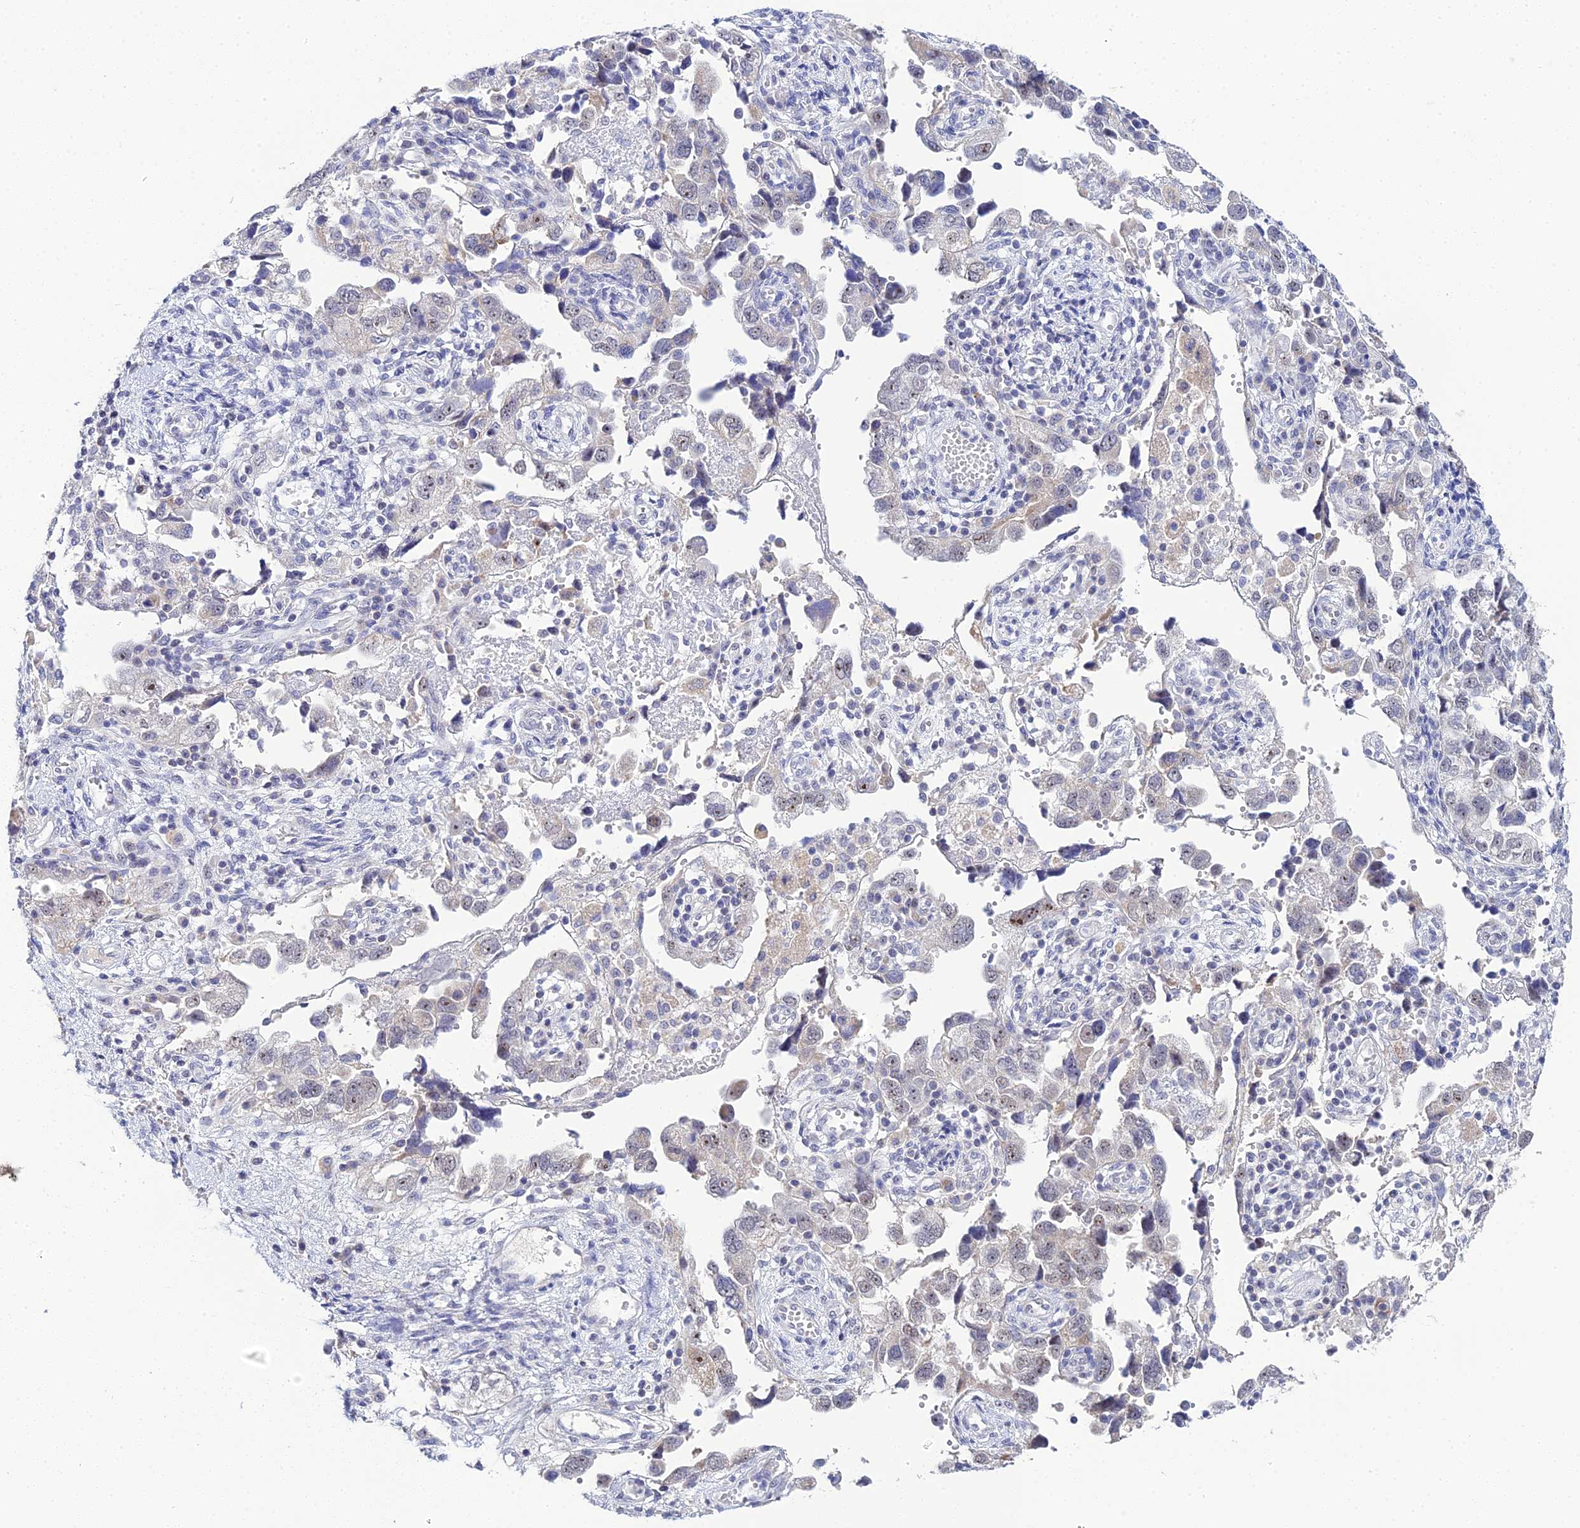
{"staining": {"intensity": "weak", "quantity": "25%-75%", "location": "cytoplasmic/membranous,nuclear"}, "tissue": "ovarian cancer", "cell_type": "Tumor cells", "image_type": "cancer", "snomed": [{"axis": "morphology", "description": "Carcinoma, NOS"}, {"axis": "morphology", "description": "Cystadenocarcinoma, serous, NOS"}, {"axis": "topography", "description": "Ovary"}], "caption": "IHC (DAB) staining of ovarian cancer demonstrates weak cytoplasmic/membranous and nuclear protein positivity in about 25%-75% of tumor cells.", "gene": "PLPP4", "patient": {"sex": "female", "age": 69}}